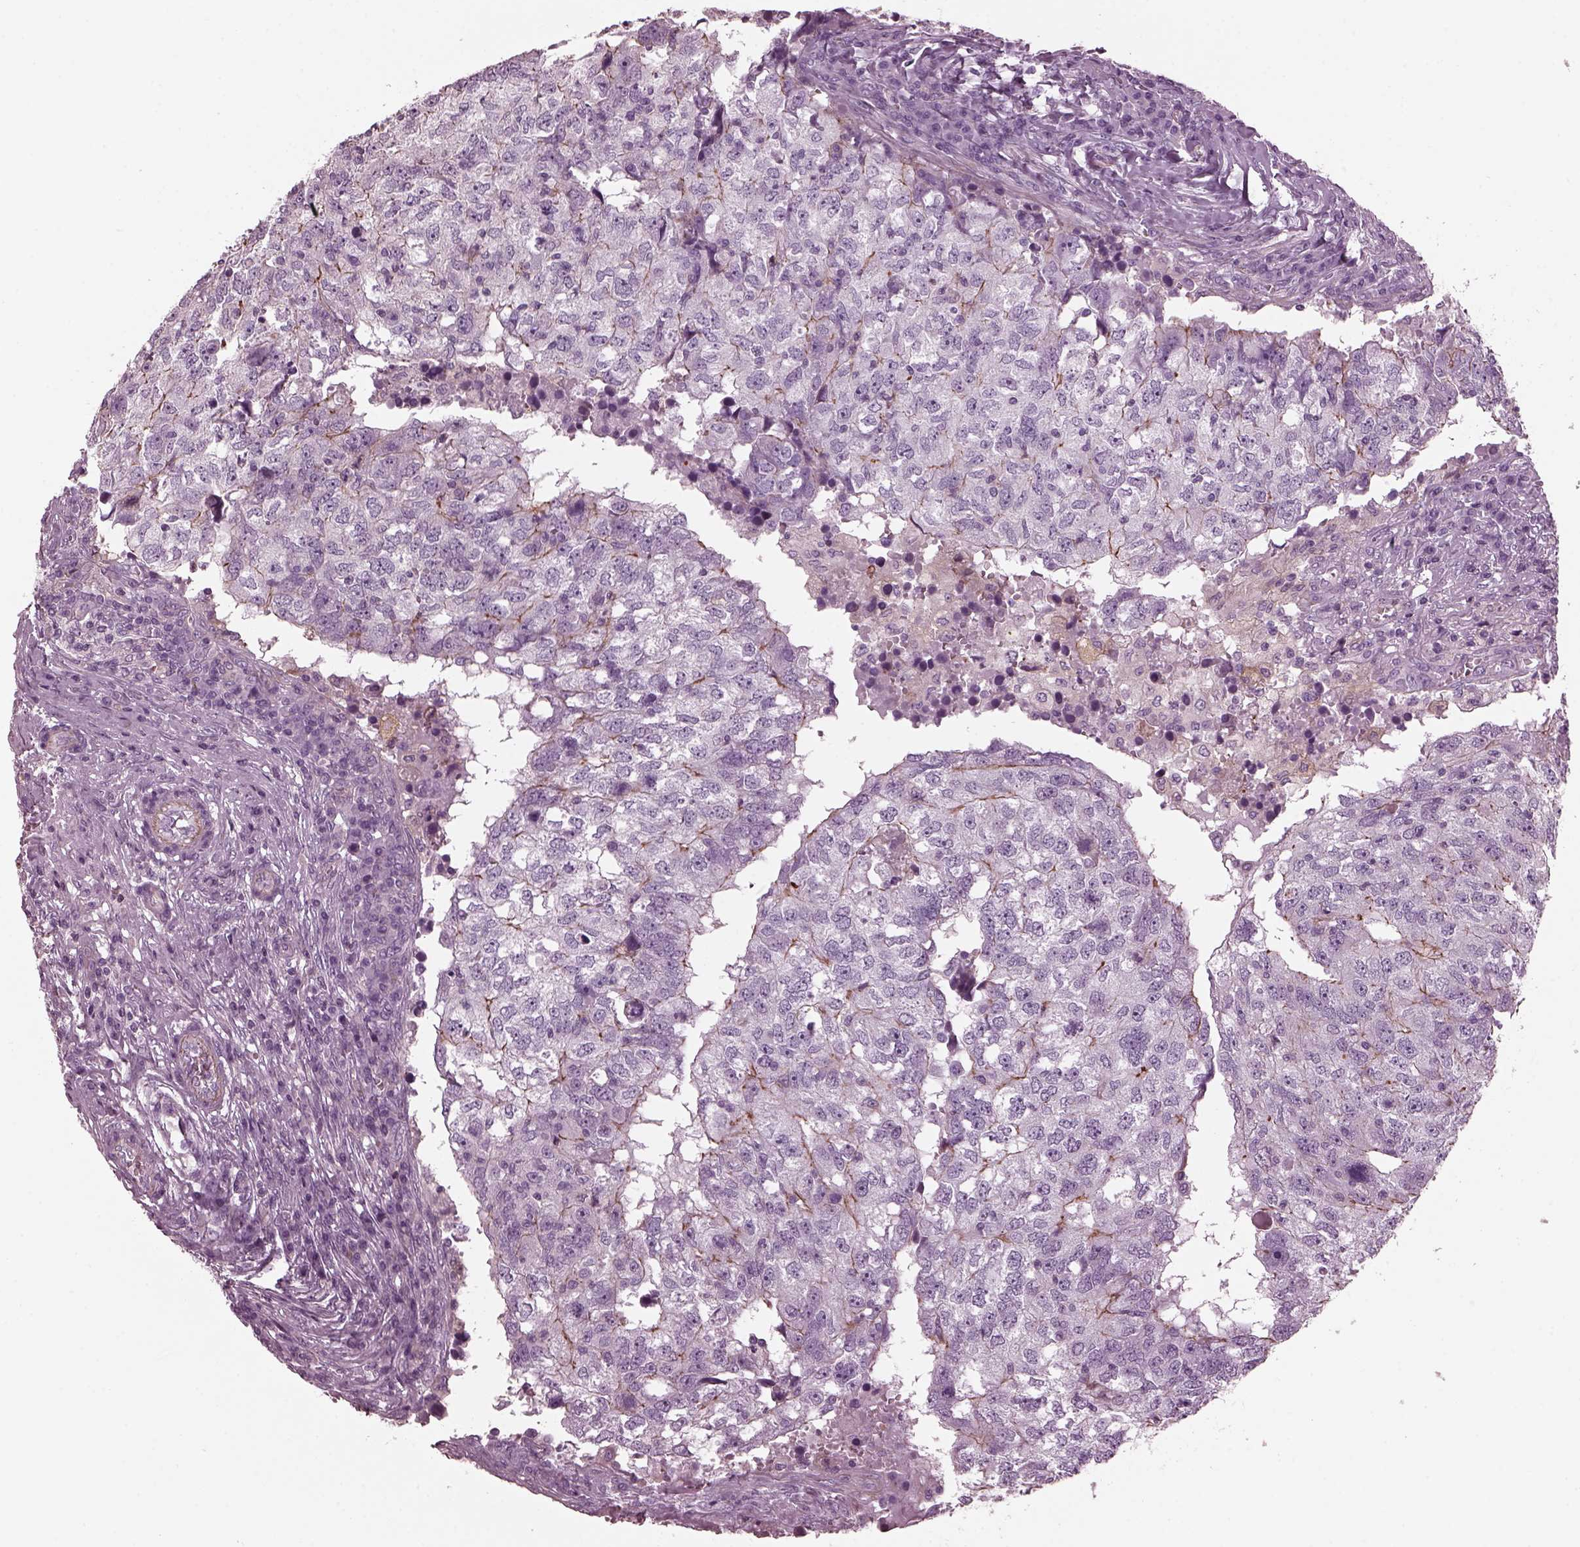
{"staining": {"intensity": "moderate", "quantity": "<25%", "location": "cytoplasmic/membranous"}, "tissue": "breast cancer", "cell_type": "Tumor cells", "image_type": "cancer", "snomed": [{"axis": "morphology", "description": "Duct carcinoma"}, {"axis": "topography", "description": "Breast"}], "caption": "Protein positivity by immunohistochemistry shows moderate cytoplasmic/membranous expression in approximately <25% of tumor cells in intraductal carcinoma (breast). (Brightfield microscopy of DAB IHC at high magnification).", "gene": "GDF11", "patient": {"sex": "female", "age": 30}}